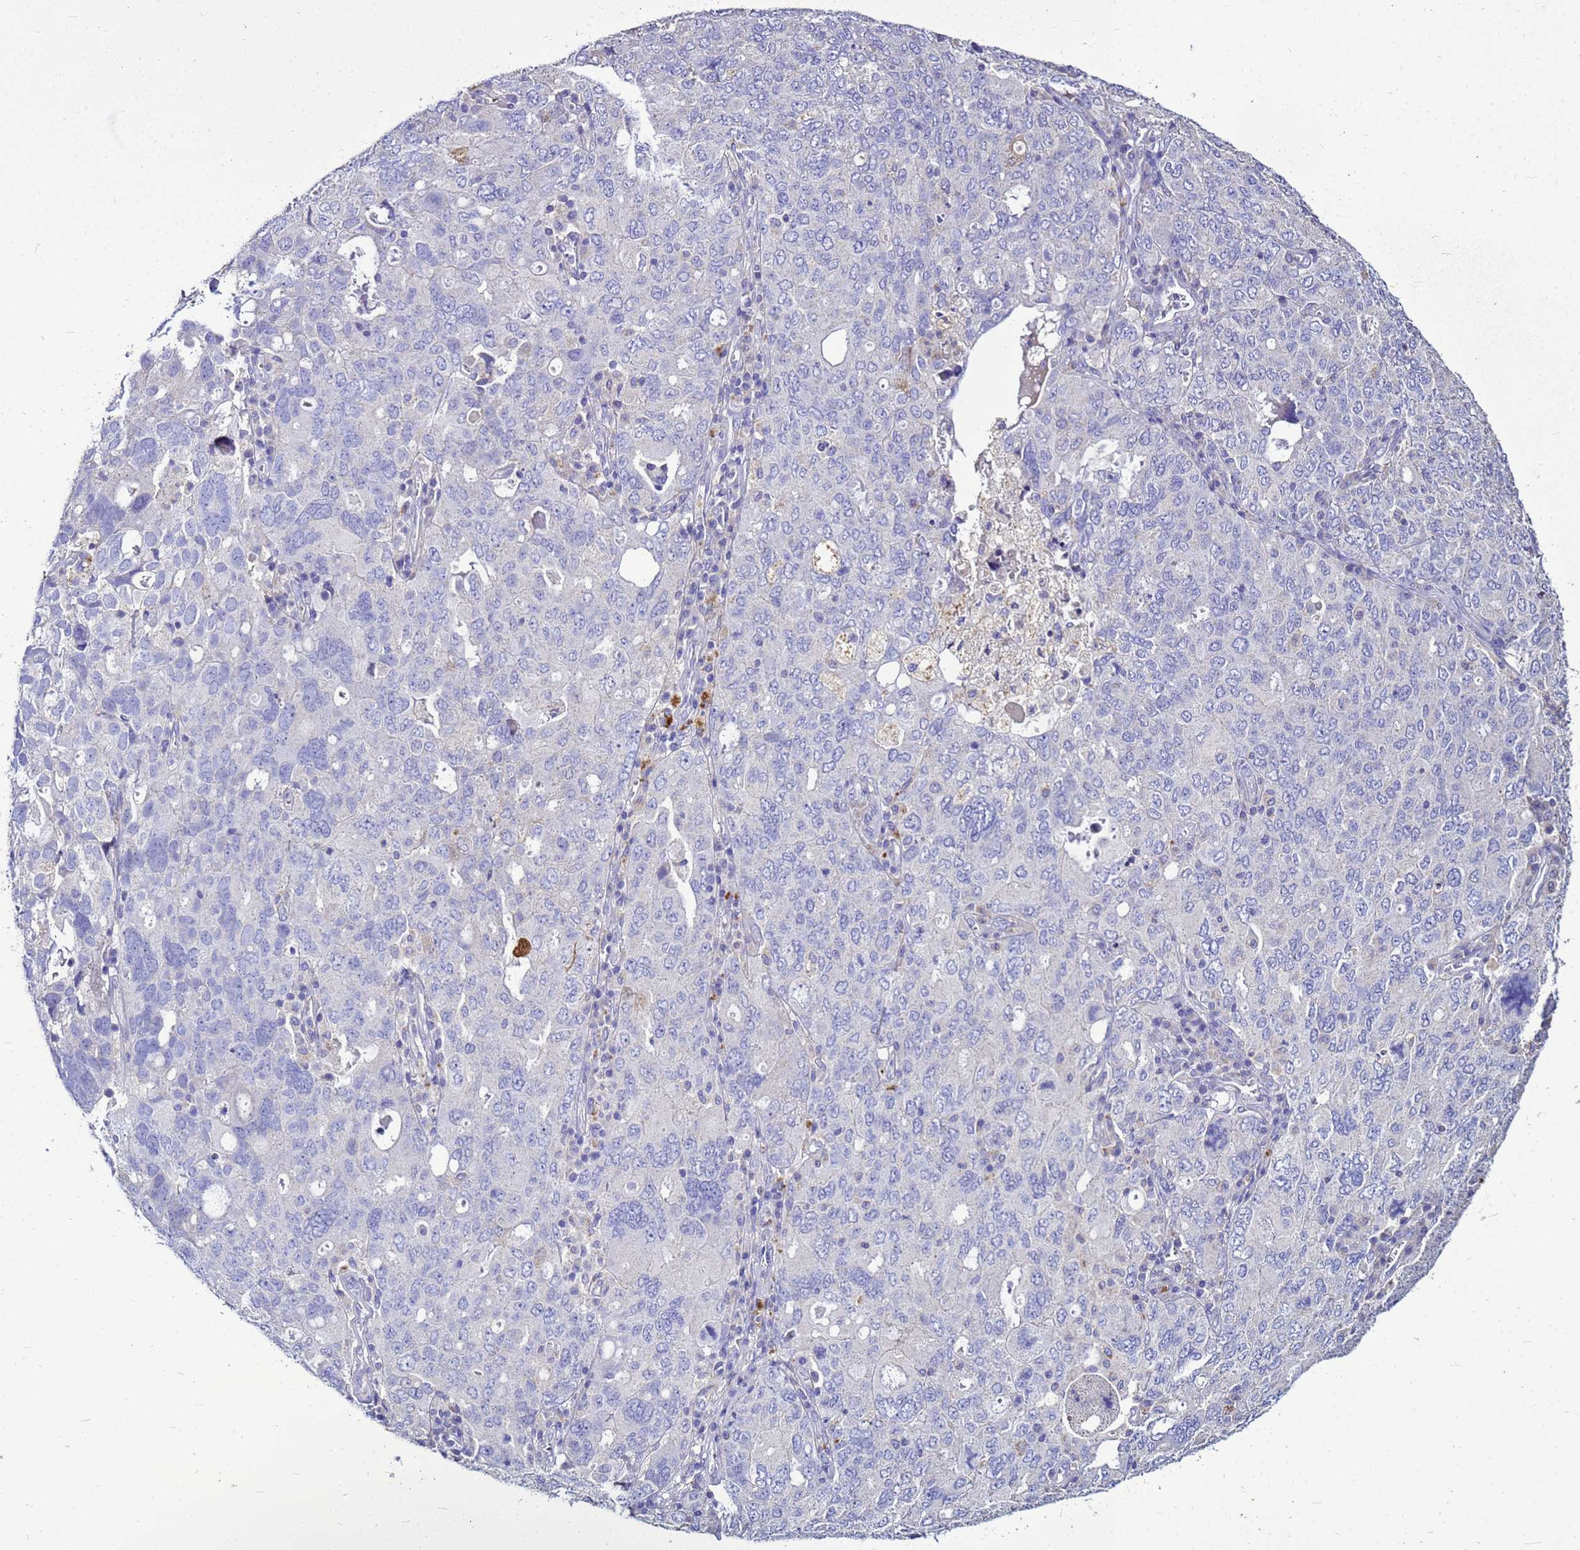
{"staining": {"intensity": "negative", "quantity": "none", "location": "none"}, "tissue": "ovarian cancer", "cell_type": "Tumor cells", "image_type": "cancer", "snomed": [{"axis": "morphology", "description": "Carcinoma, endometroid"}, {"axis": "topography", "description": "Ovary"}], "caption": "DAB (3,3'-diaminobenzidine) immunohistochemical staining of ovarian endometroid carcinoma reveals no significant expression in tumor cells.", "gene": "S100A2", "patient": {"sex": "female", "age": 62}}